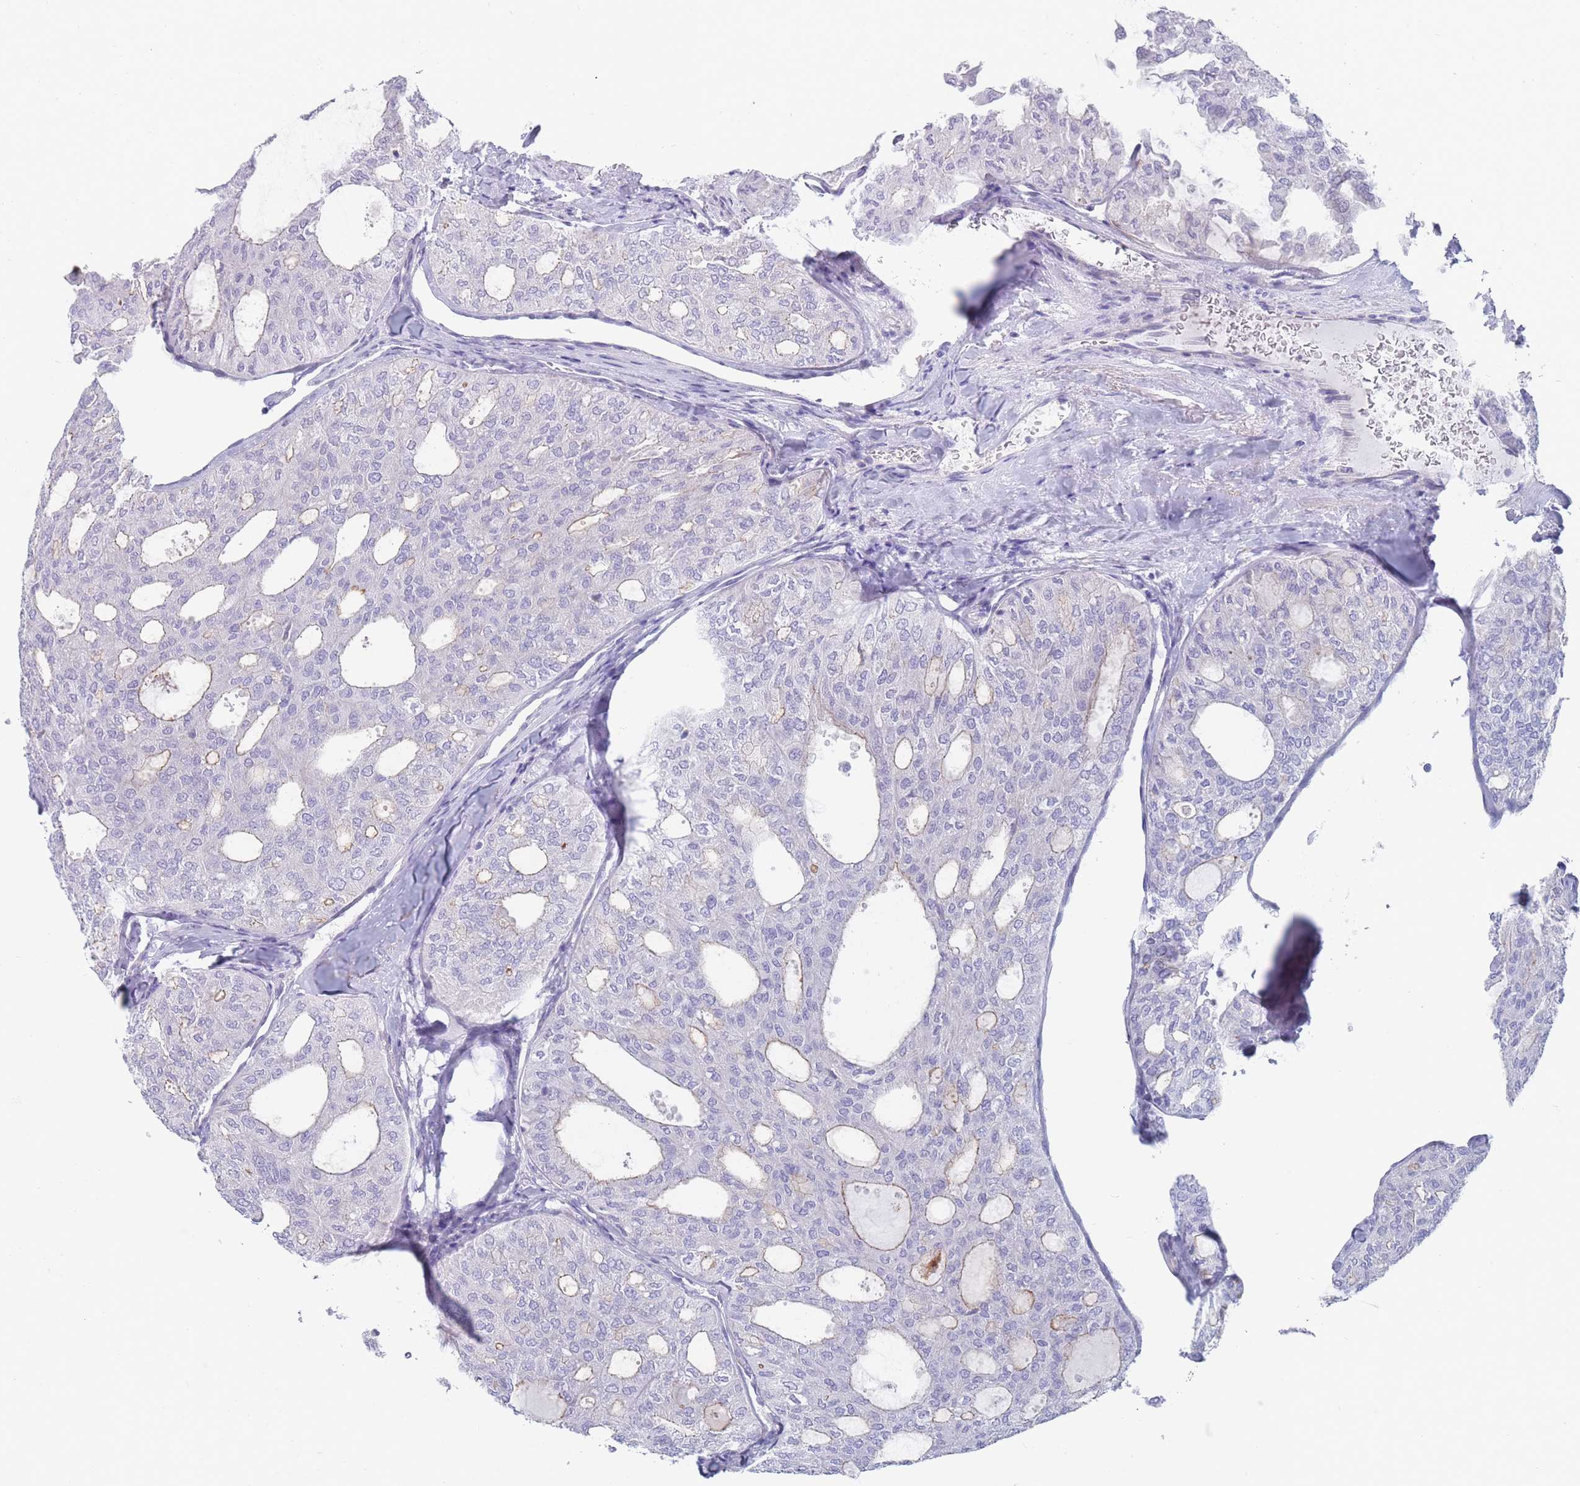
{"staining": {"intensity": "negative", "quantity": "none", "location": "none"}, "tissue": "thyroid cancer", "cell_type": "Tumor cells", "image_type": "cancer", "snomed": [{"axis": "morphology", "description": "Follicular adenoma carcinoma, NOS"}, {"axis": "topography", "description": "Thyroid gland"}], "caption": "This histopathology image is of follicular adenoma carcinoma (thyroid) stained with immunohistochemistry to label a protein in brown with the nuclei are counter-stained blue. There is no positivity in tumor cells. The staining is performed using DAB brown chromogen with nuclei counter-stained in using hematoxylin.", "gene": "PIGU", "patient": {"sex": "male", "age": 75}}